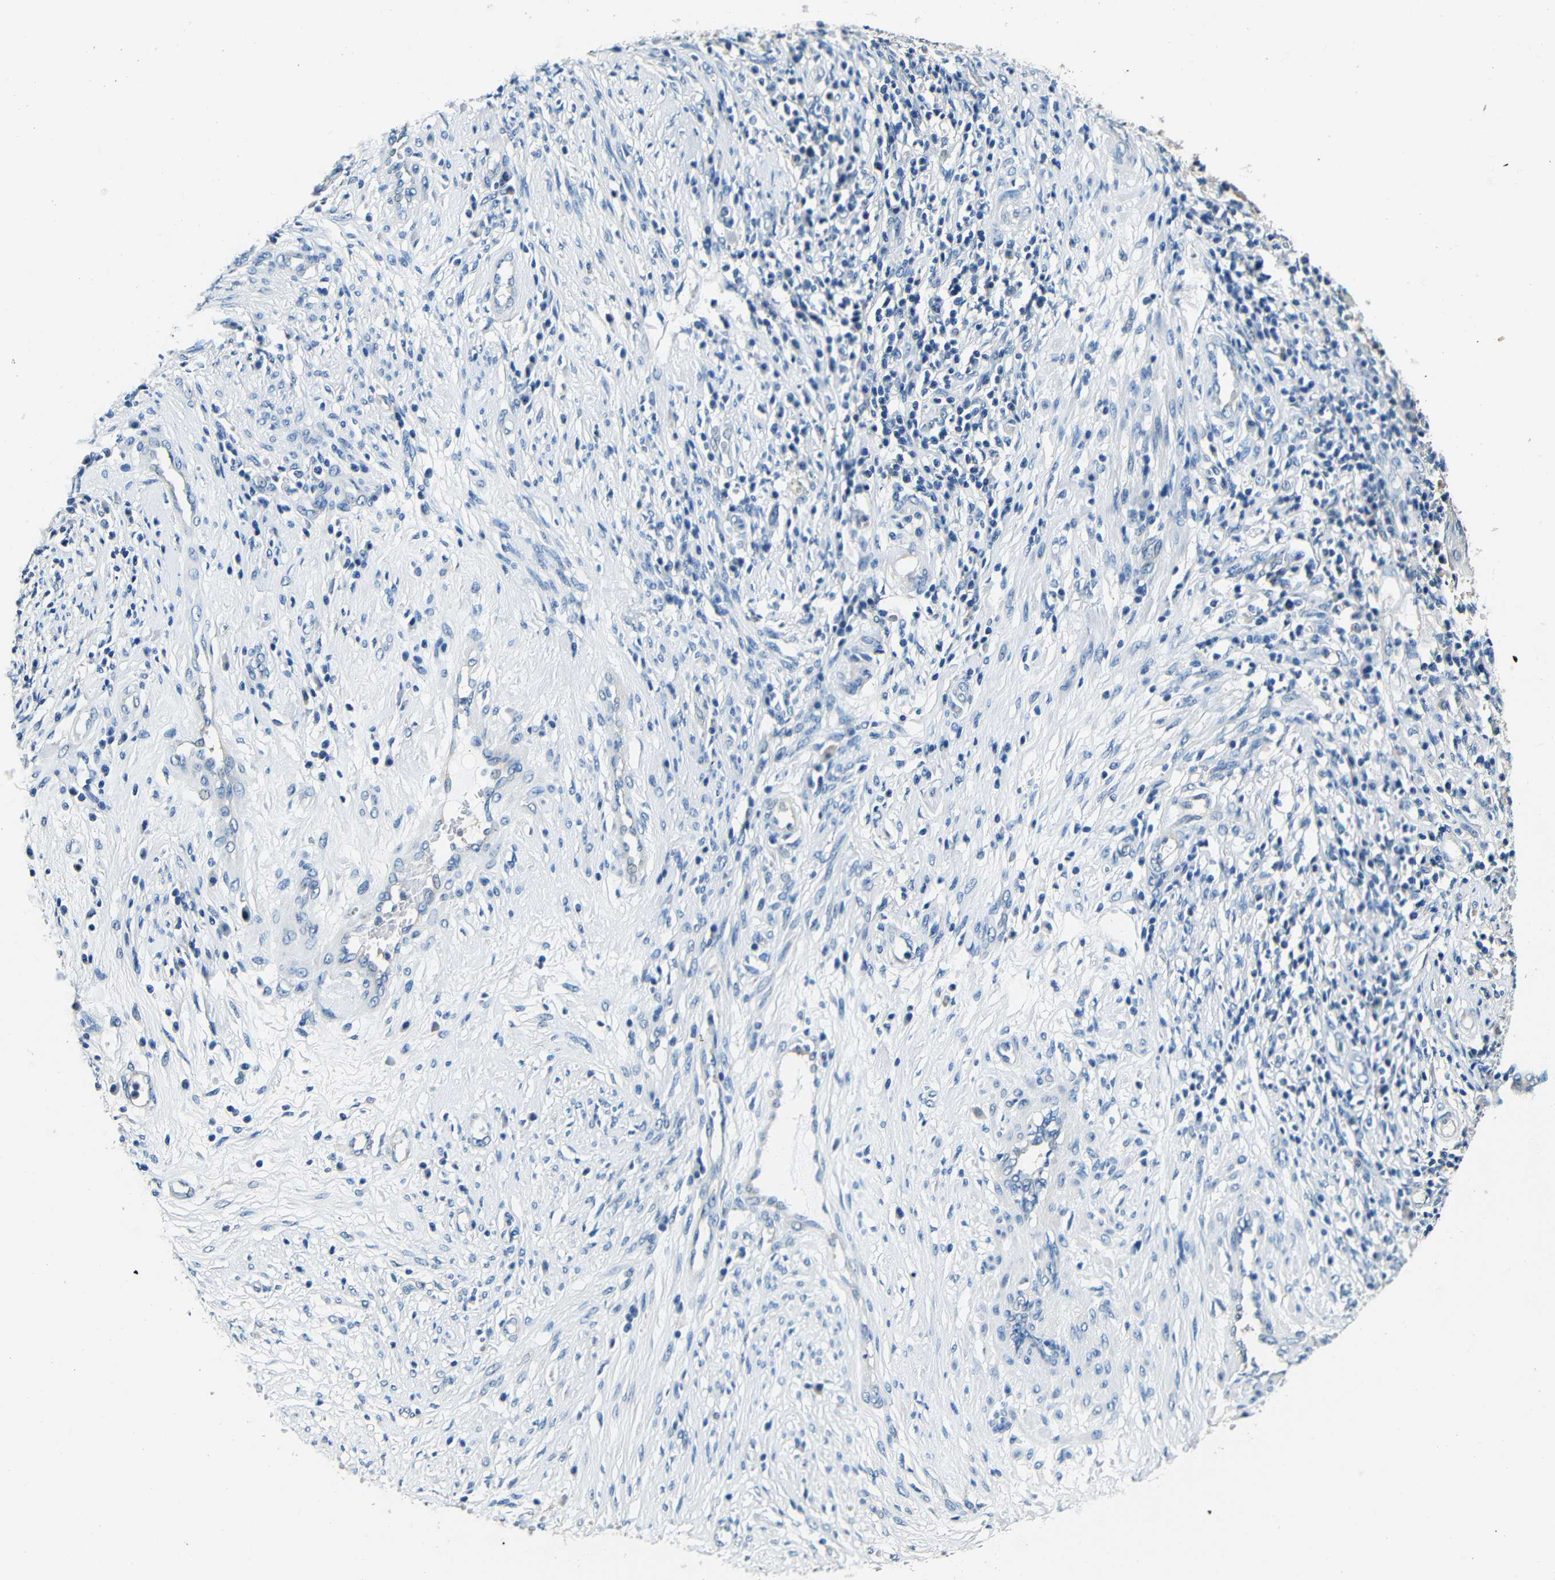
{"staining": {"intensity": "negative", "quantity": "none", "location": "none"}, "tissue": "cervical cancer", "cell_type": "Tumor cells", "image_type": "cancer", "snomed": [{"axis": "morphology", "description": "Normal tissue, NOS"}, {"axis": "morphology", "description": "Squamous cell carcinoma, NOS"}, {"axis": "topography", "description": "Cervix"}], "caption": "Tumor cells show no significant expression in squamous cell carcinoma (cervical).", "gene": "ADAP1", "patient": {"sex": "female", "age": 39}}